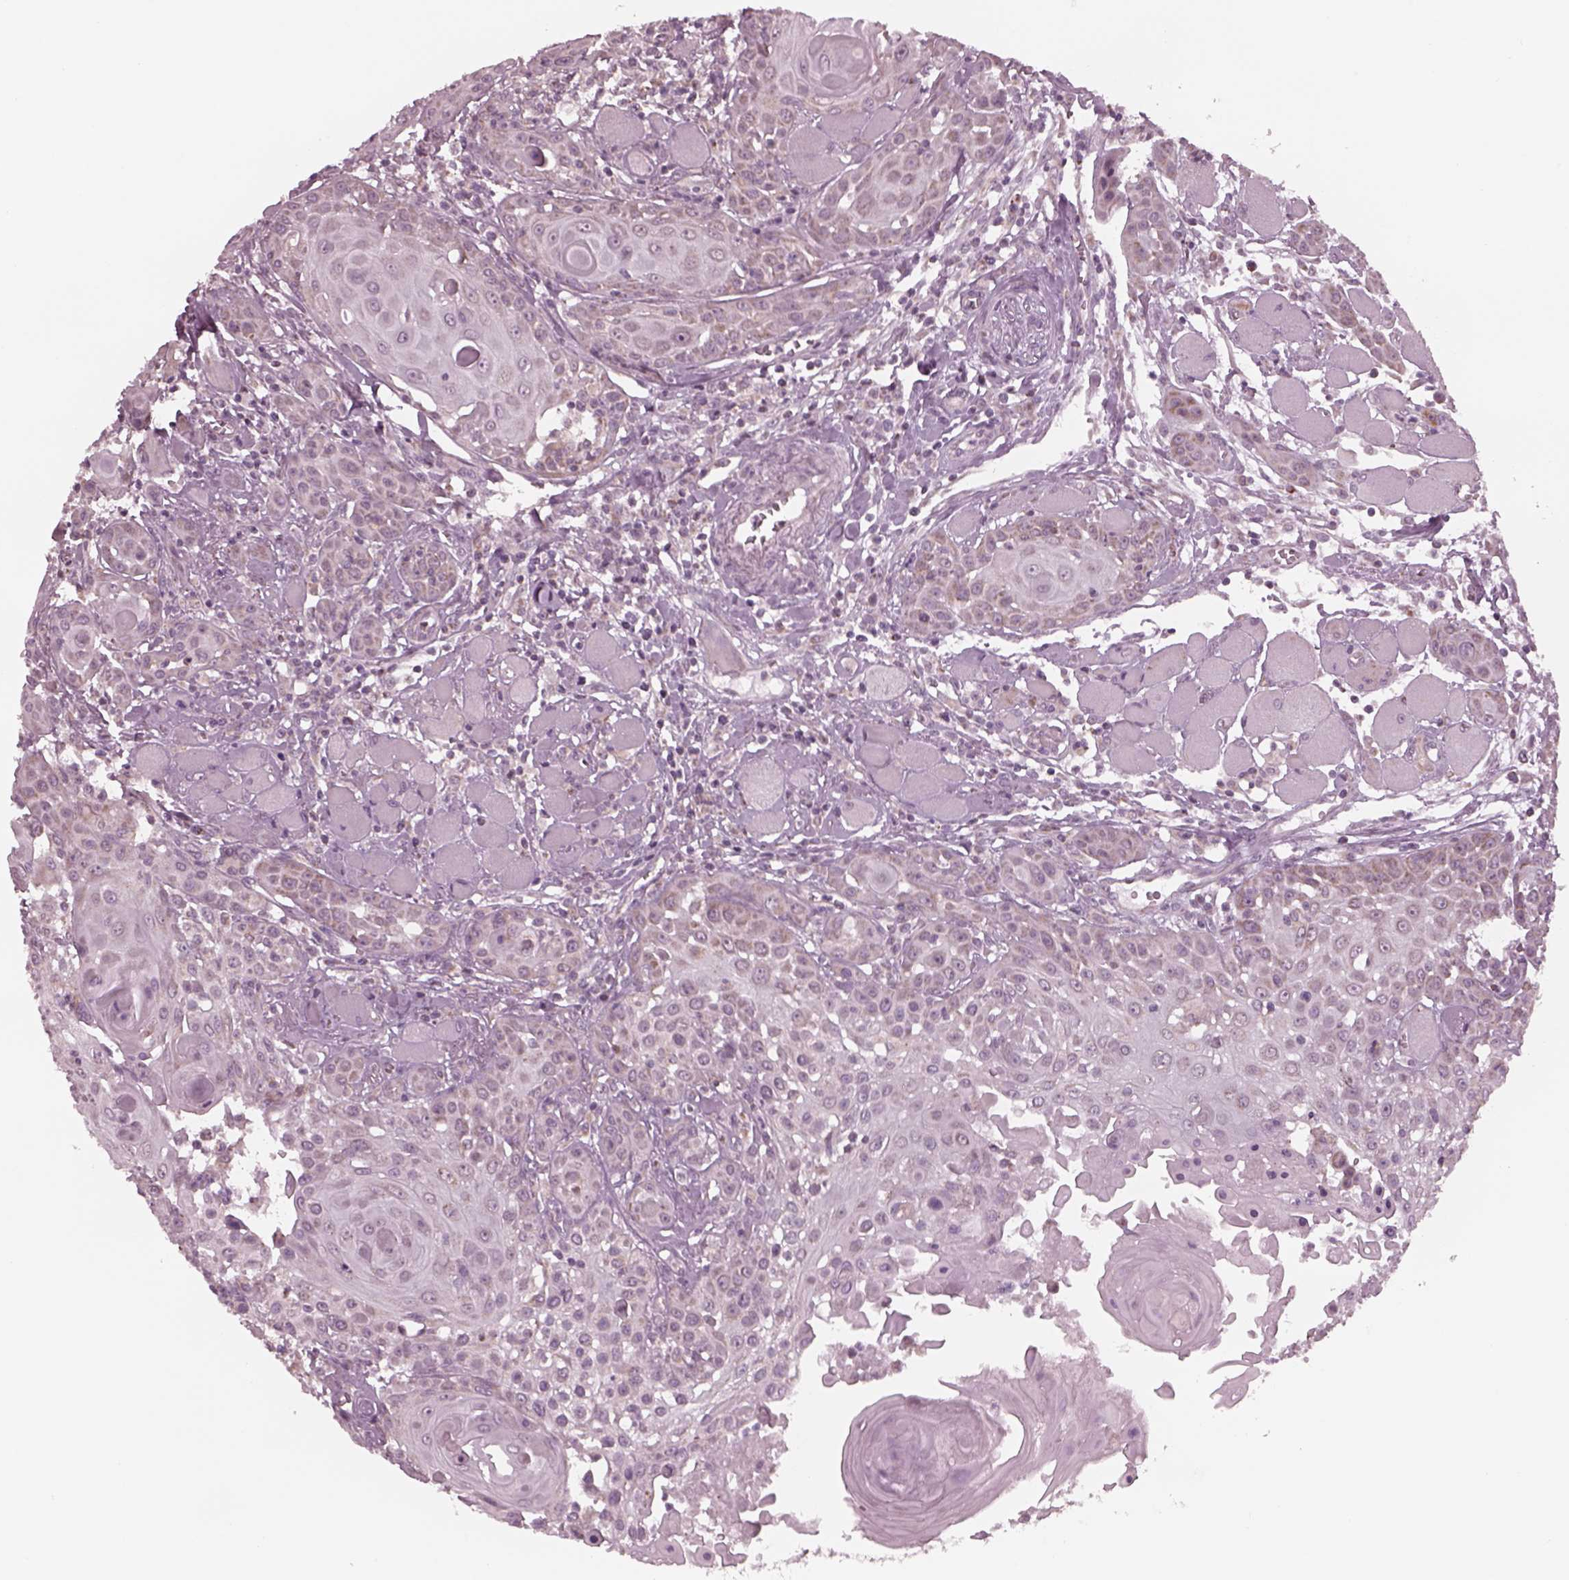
{"staining": {"intensity": "moderate", "quantity": "<25%", "location": "cytoplasmic/membranous"}, "tissue": "head and neck cancer", "cell_type": "Tumor cells", "image_type": "cancer", "snomed": [{"axis": "morphology", "description": "Squamous cell carcinoma, NOS"}, {"axis": "topography", "description": "Head-Neck"}], "caption": "A histopathology image showing moderate cytoplasmic/membranous positivity in about <25% of tumor cells in head and neck cancer, as visualized by brown immunohistochemical staining.", "gene": "CELSR3", "patient": {"sex": "female", "age": 80}}